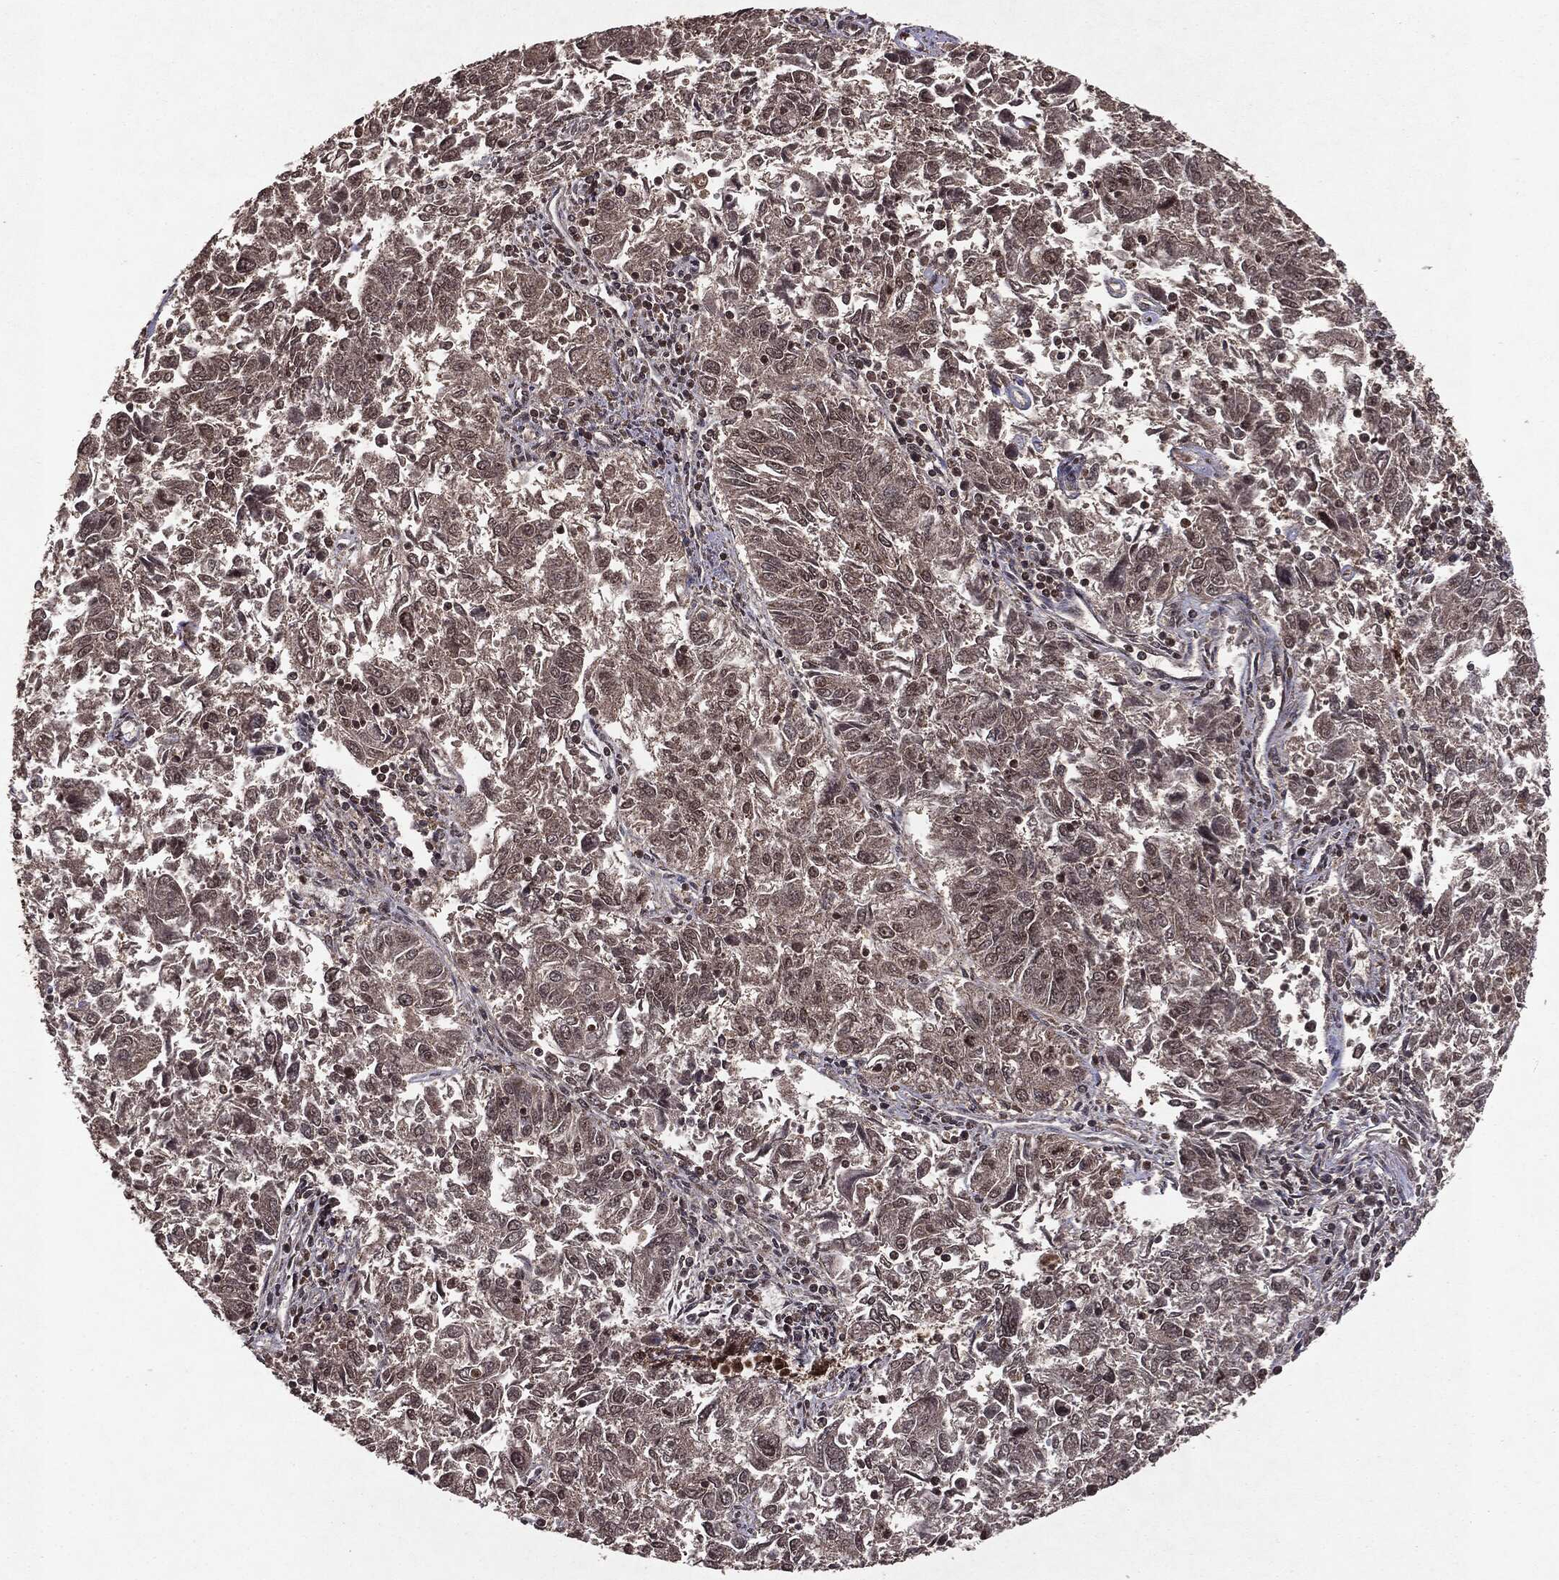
{"staining": {"intensity": "negative", "quantity": "none", "location": "none"}, "tissue": "endometrial cancer", "cell_type": "Tumor cells", "image_type": "cancer", "snomed": [{"axis": "morphology", "description": "Adenocarcinoma, NOS"}, {"axis": "topography", "description": "Endometrium"}], "caption": "Tumor cells show no significant protein expression in endometrial cancer.", "gene": "PEBP1", "patient": {"sex": "female", "age": 42}}